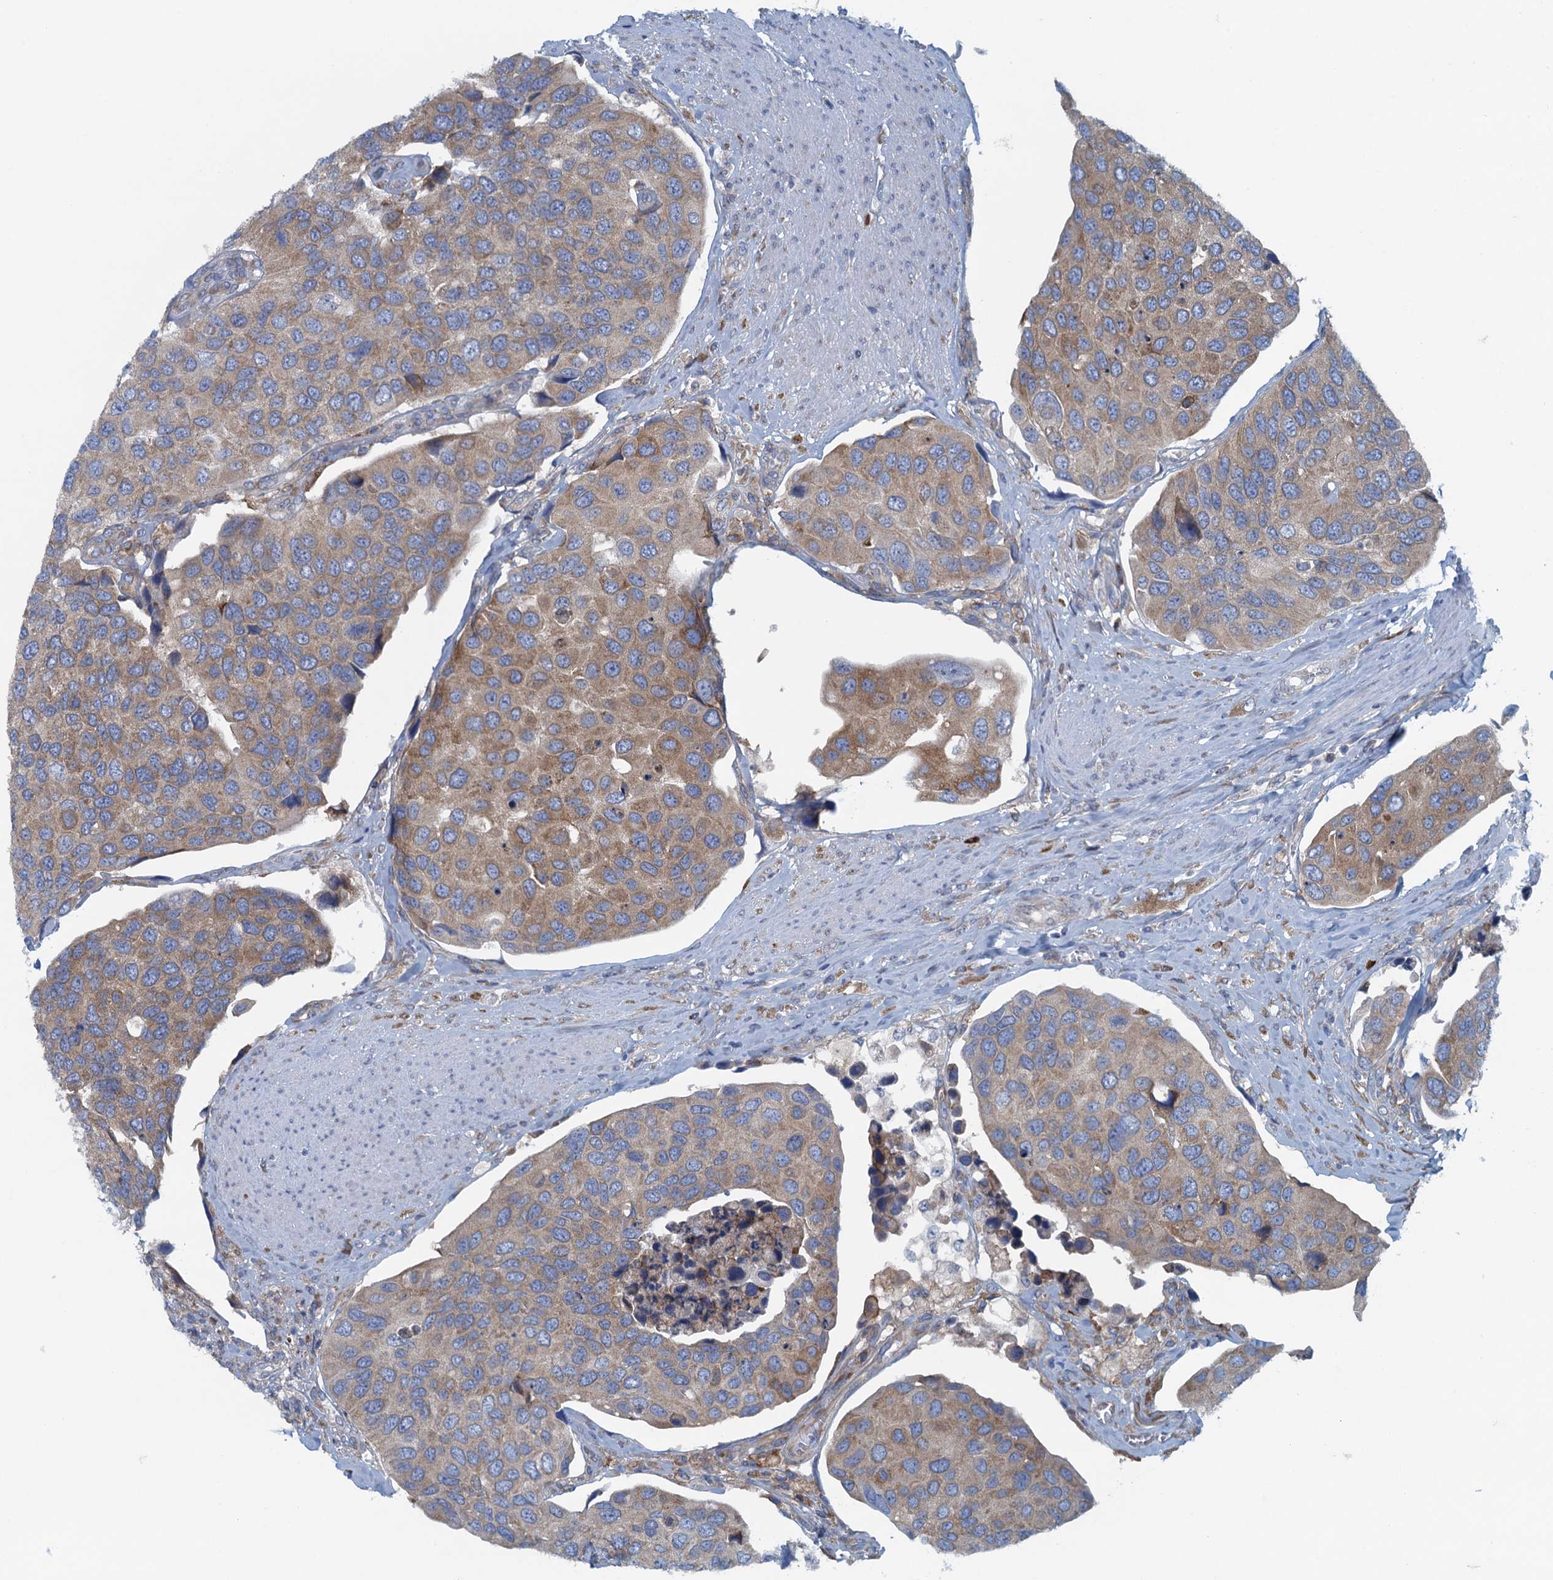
{"staining": {"intensity": "moderate", "quantity": ">75%", "location": "cytoplasmic/membranous"}, "tissue": "urothelial cancer", "cell_type": "Tumor cells", "image_type": "cancer", "snomed": [{"axis": "morphology", "description": "Urothelial carcinoma, High grade"}, {"axis": "topography", "description": "Urinary bladder"}], "caption": "A brown stain shows moderate cytoplasmic/membranous positivity of a protein in high-grade urothelial carcinoma tumor cells.", "gene": "MYDGF", "patient": {"sex": "male", "age": 74}}